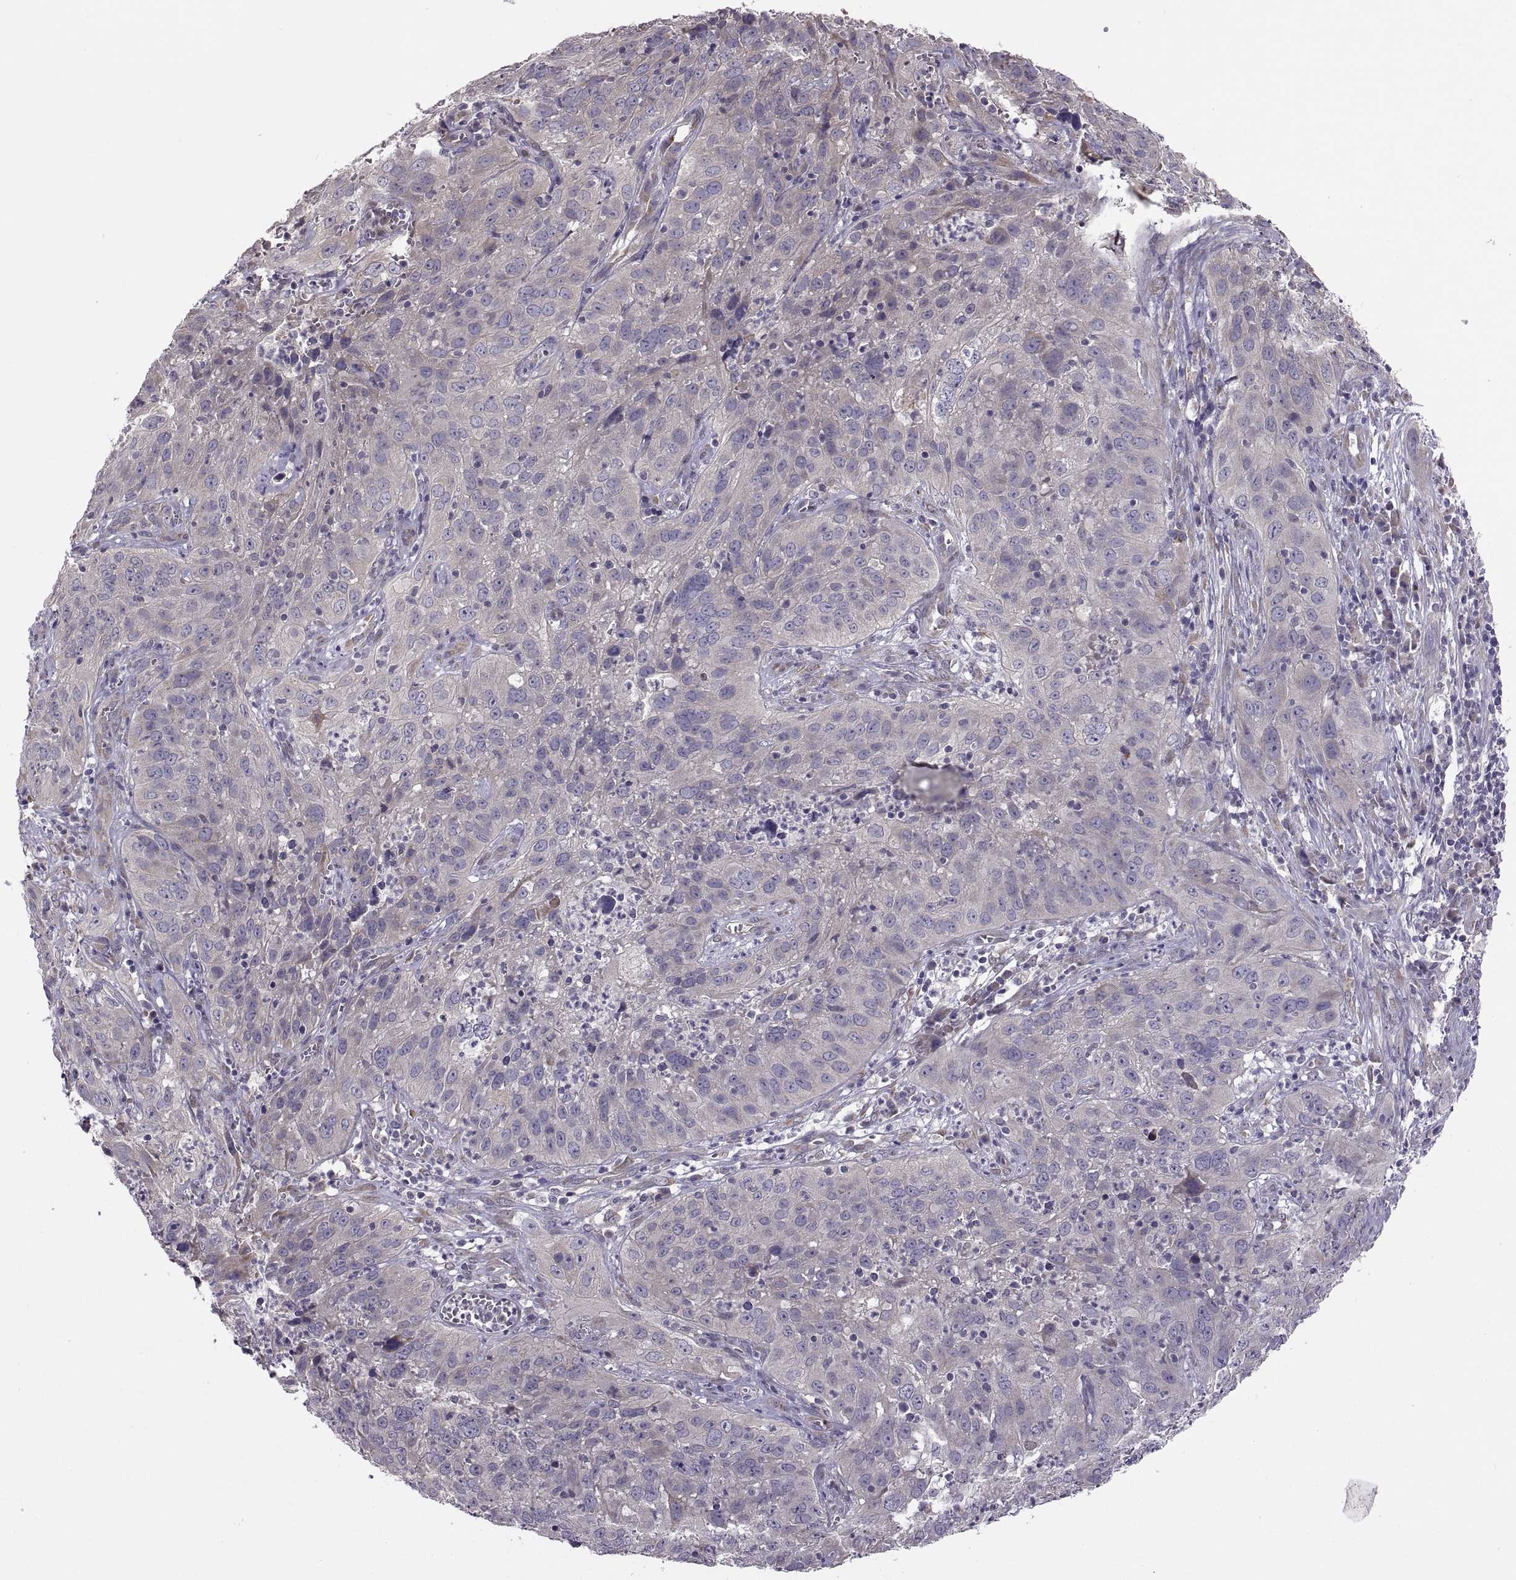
{"staining": {"intensity": "weak", "quantity": "25%-75%", "location": "cytoplasmic/membranous"}, "tissue": "cervical cancer", "cell_type": "Tumor cells", "image_type": "cancer", "snomed": [{"axis": "morphology", "description": "Squamous cell carcinoma, NOS"}, {"axis": "topography", "description": "Cervix"}], "caption": "Immunohistochemical staining of human cervical cancer (squamous cell carcinoma) exhibits weak cytoplasmic/membranous protein staining in approximately 25%-75% of tumor cells. (DAB (3,3'-diaminobenzidine) = brown stain, brightfield microscopy at high magnification).", "gene": "ACSBG2", "patient": {"sex": "female", "age": 32}}